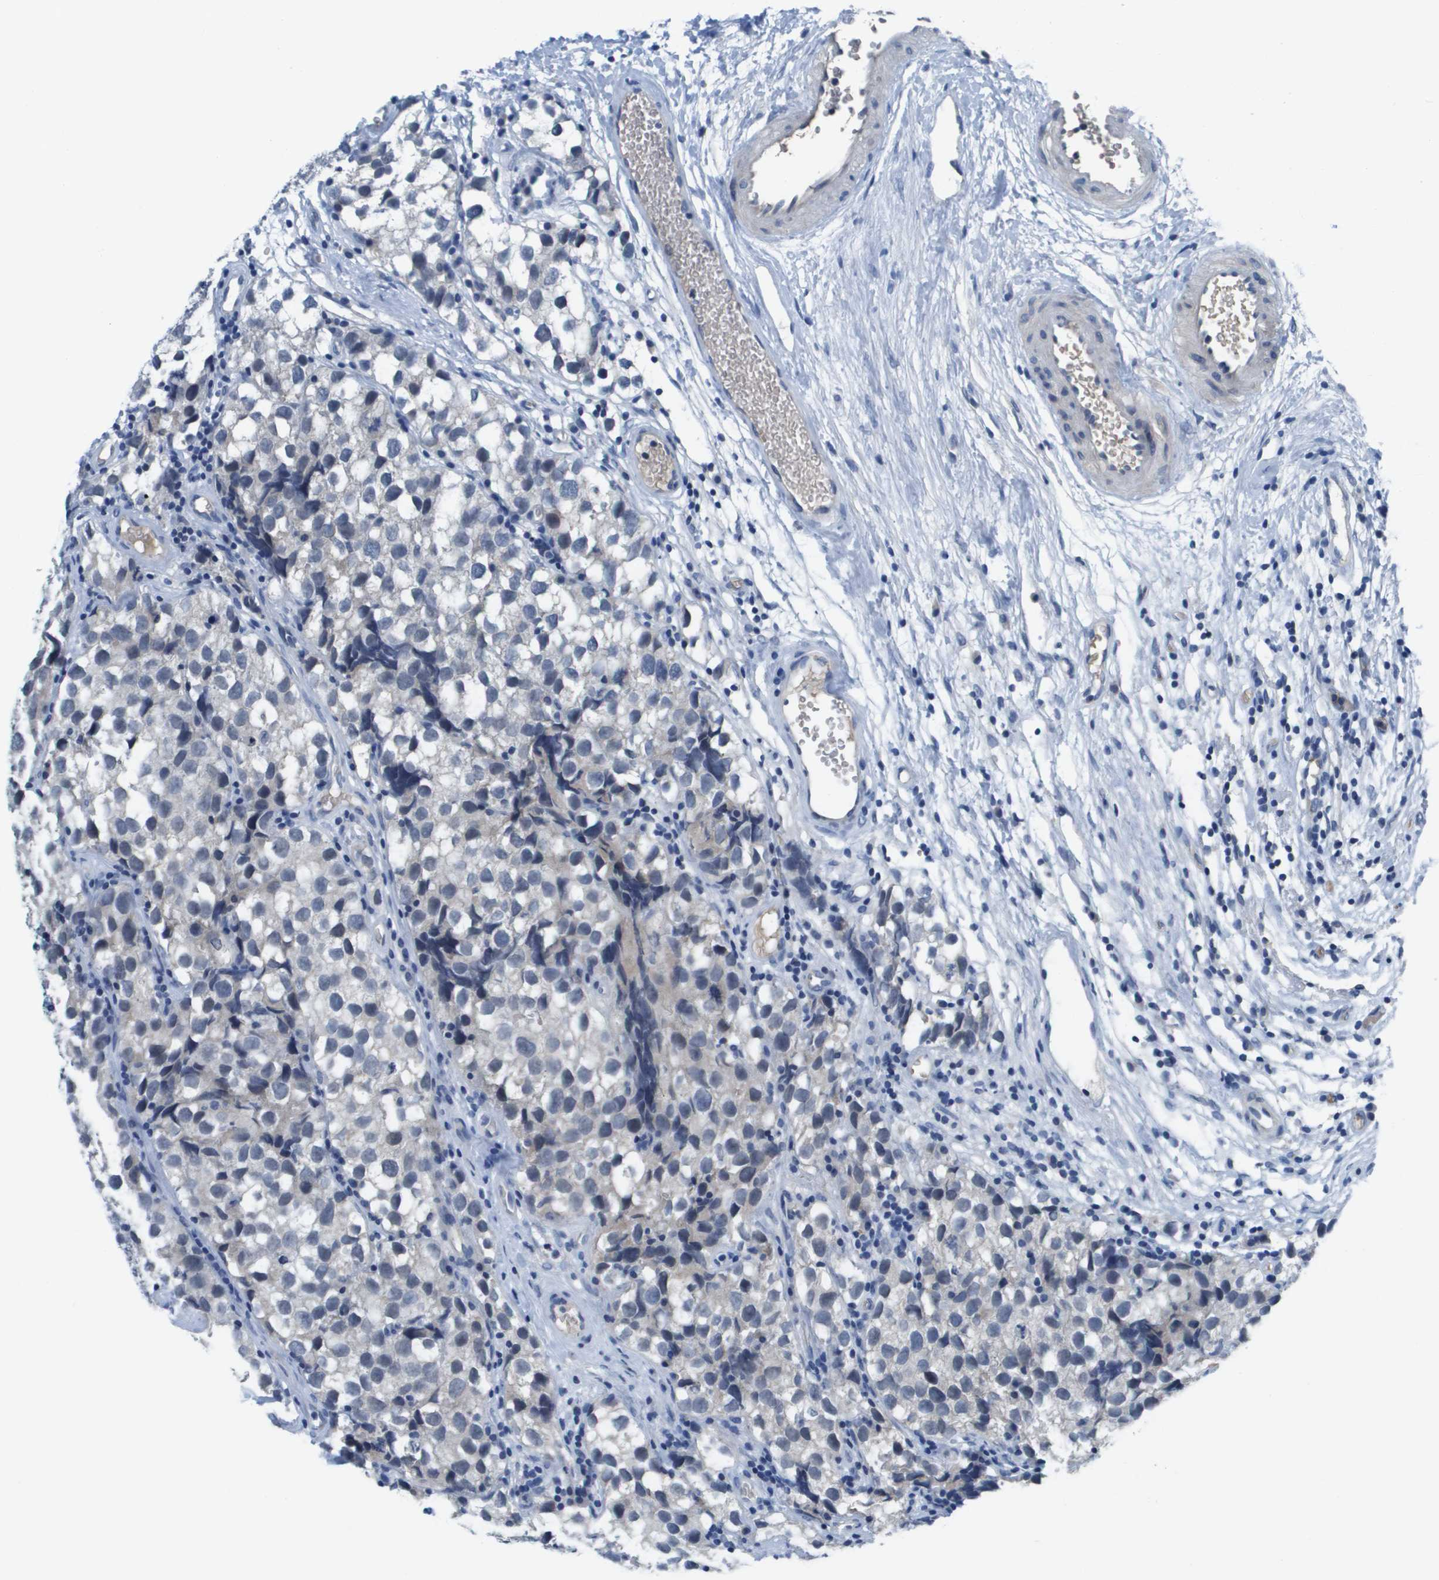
{"staining": {"intensity": "negative", "quantity": "none", "location": "none"}, "tissue": "testis cancer", "cell_type": "Tumor cells", "image_type": "cancer", "snomed": [{"axis": "morphology", "description": "Seminoma, NOS"}, {"axis": "topography", "description": "Testis"}], "caption": "Immunohistochemistry (IHC) photomicrograph of neoplastic tissue: human seminoma (testis) stained with DAB demonstrates no significant protein staining in tumor cells.", "gene": "NCS1", "patient": {"sex": "male", "age": 39}}